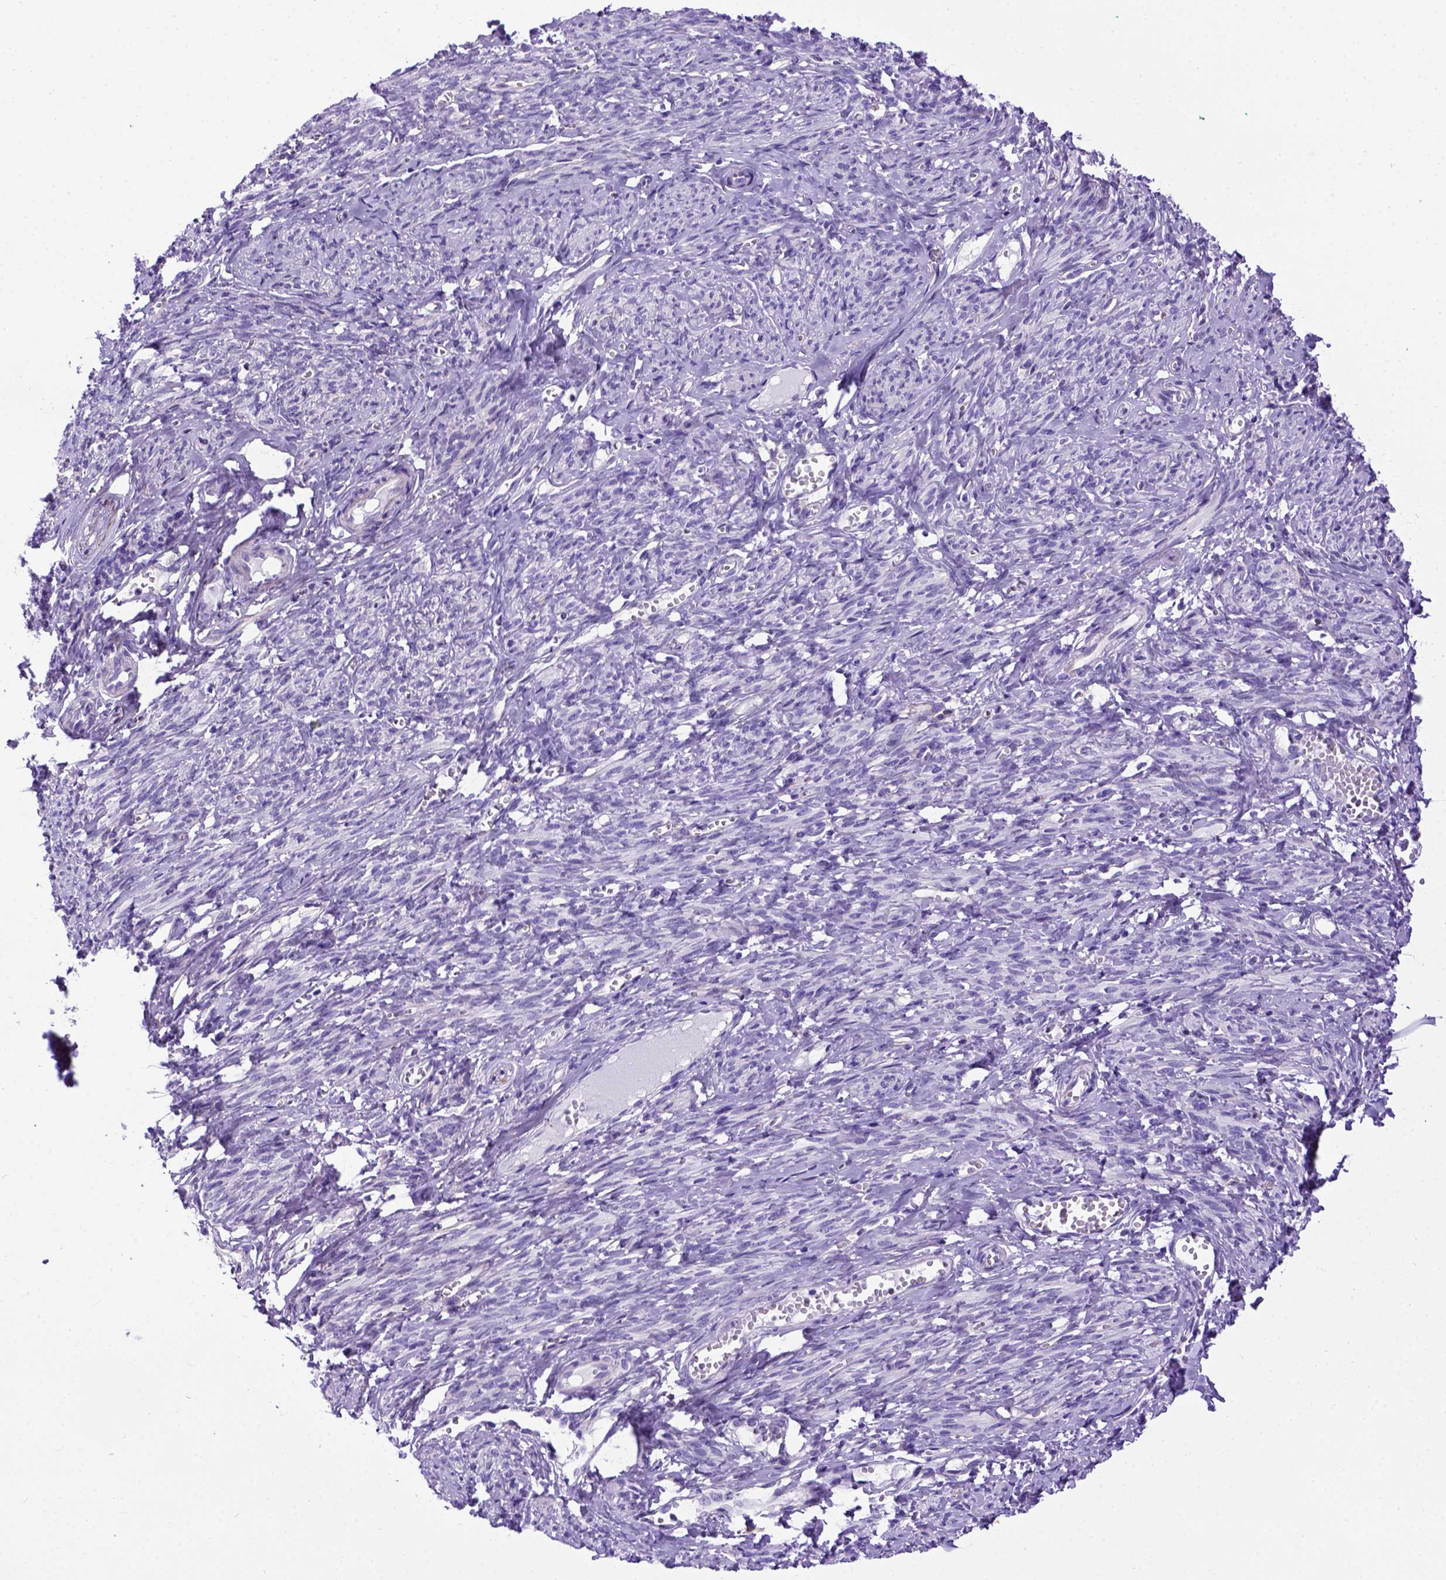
{"staining": {"intensity": "negative", "quantity": "none", "location": "none"}, "tissue": "smooth muscle", "cell_type": "Smooth muscle cells", "image_type": "normal", "snomed": [{"axis": "morphology", "description": "Normal tissue, NOS"}, {"axis": "topography", "description": "Smooth muscle"}], "caption": "Micrograph shows no significant protein expression in smooth muscle cells of normal smooth muscle. The staining was performed using DAB to visualize the protein expression in brown, while the nuclei were stained in blue with hematoxylin (Magnification: 20x).", "gene": "ADAM12", "patient": {"sex": "female", "age": 65}}